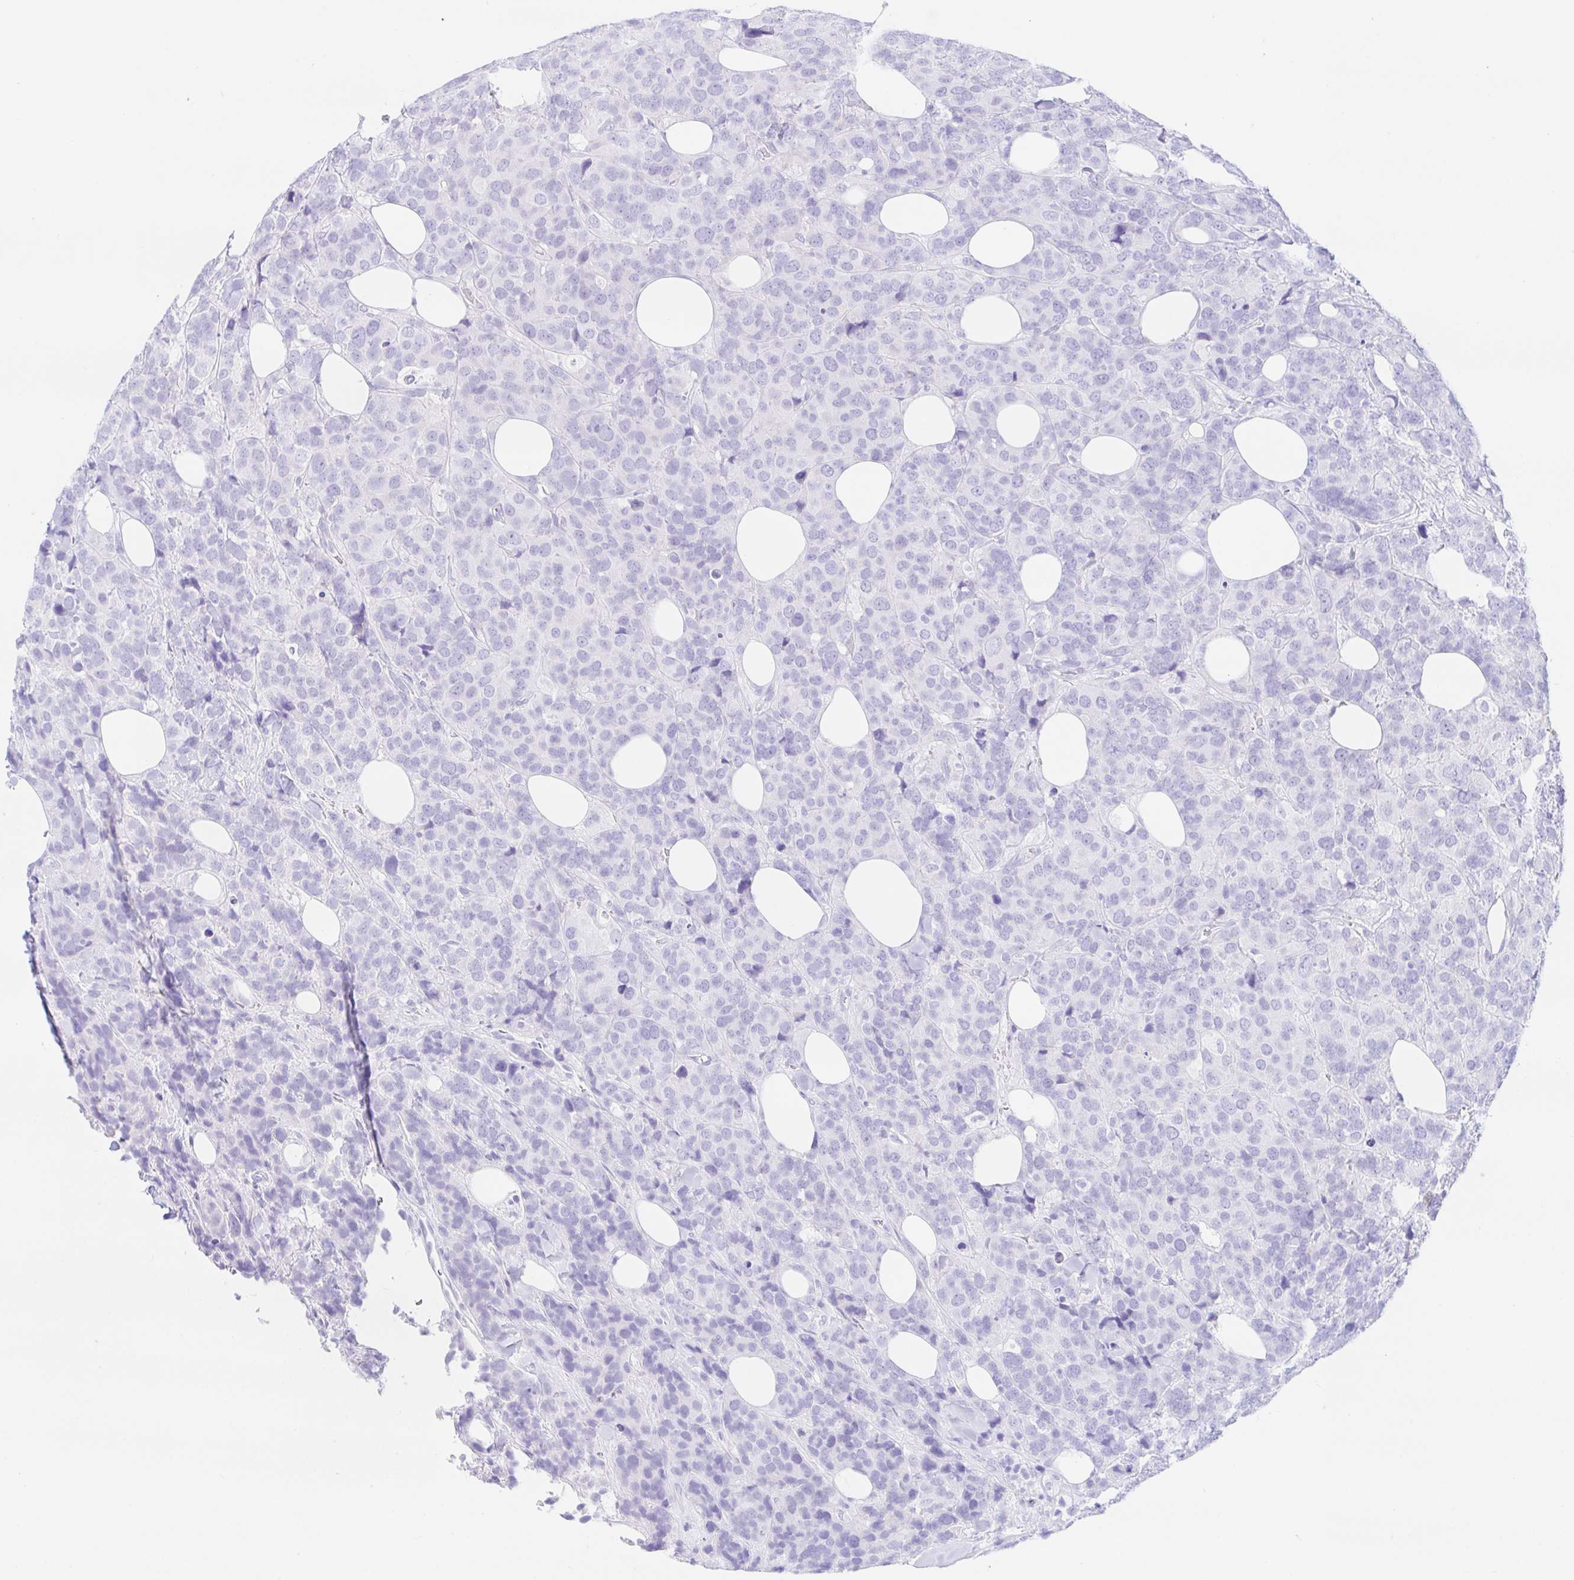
{"staining": {"intensity": "negative", "quantity": "none", "location": "none"}, "tissue": "breast cancer", "cell_type": "Tumor cells", "image_type": "cancer", "snomed": [{"axis": "morphology", "description": "Lobular carcinoma"}, {"axis": "topography", "description": "Breast"}], "caption": "IHC photomicrograph of neoplastic tissue: human lobular carcinoma (breast) stained with DAB reveals no significant protein positivity in tumor cells. (DAB immunohistochemistry (IHC) visualized using brightfield microscopy, high magnification).", "gene": "PAX8", "patient": {"sex": "female", "age": 59}}